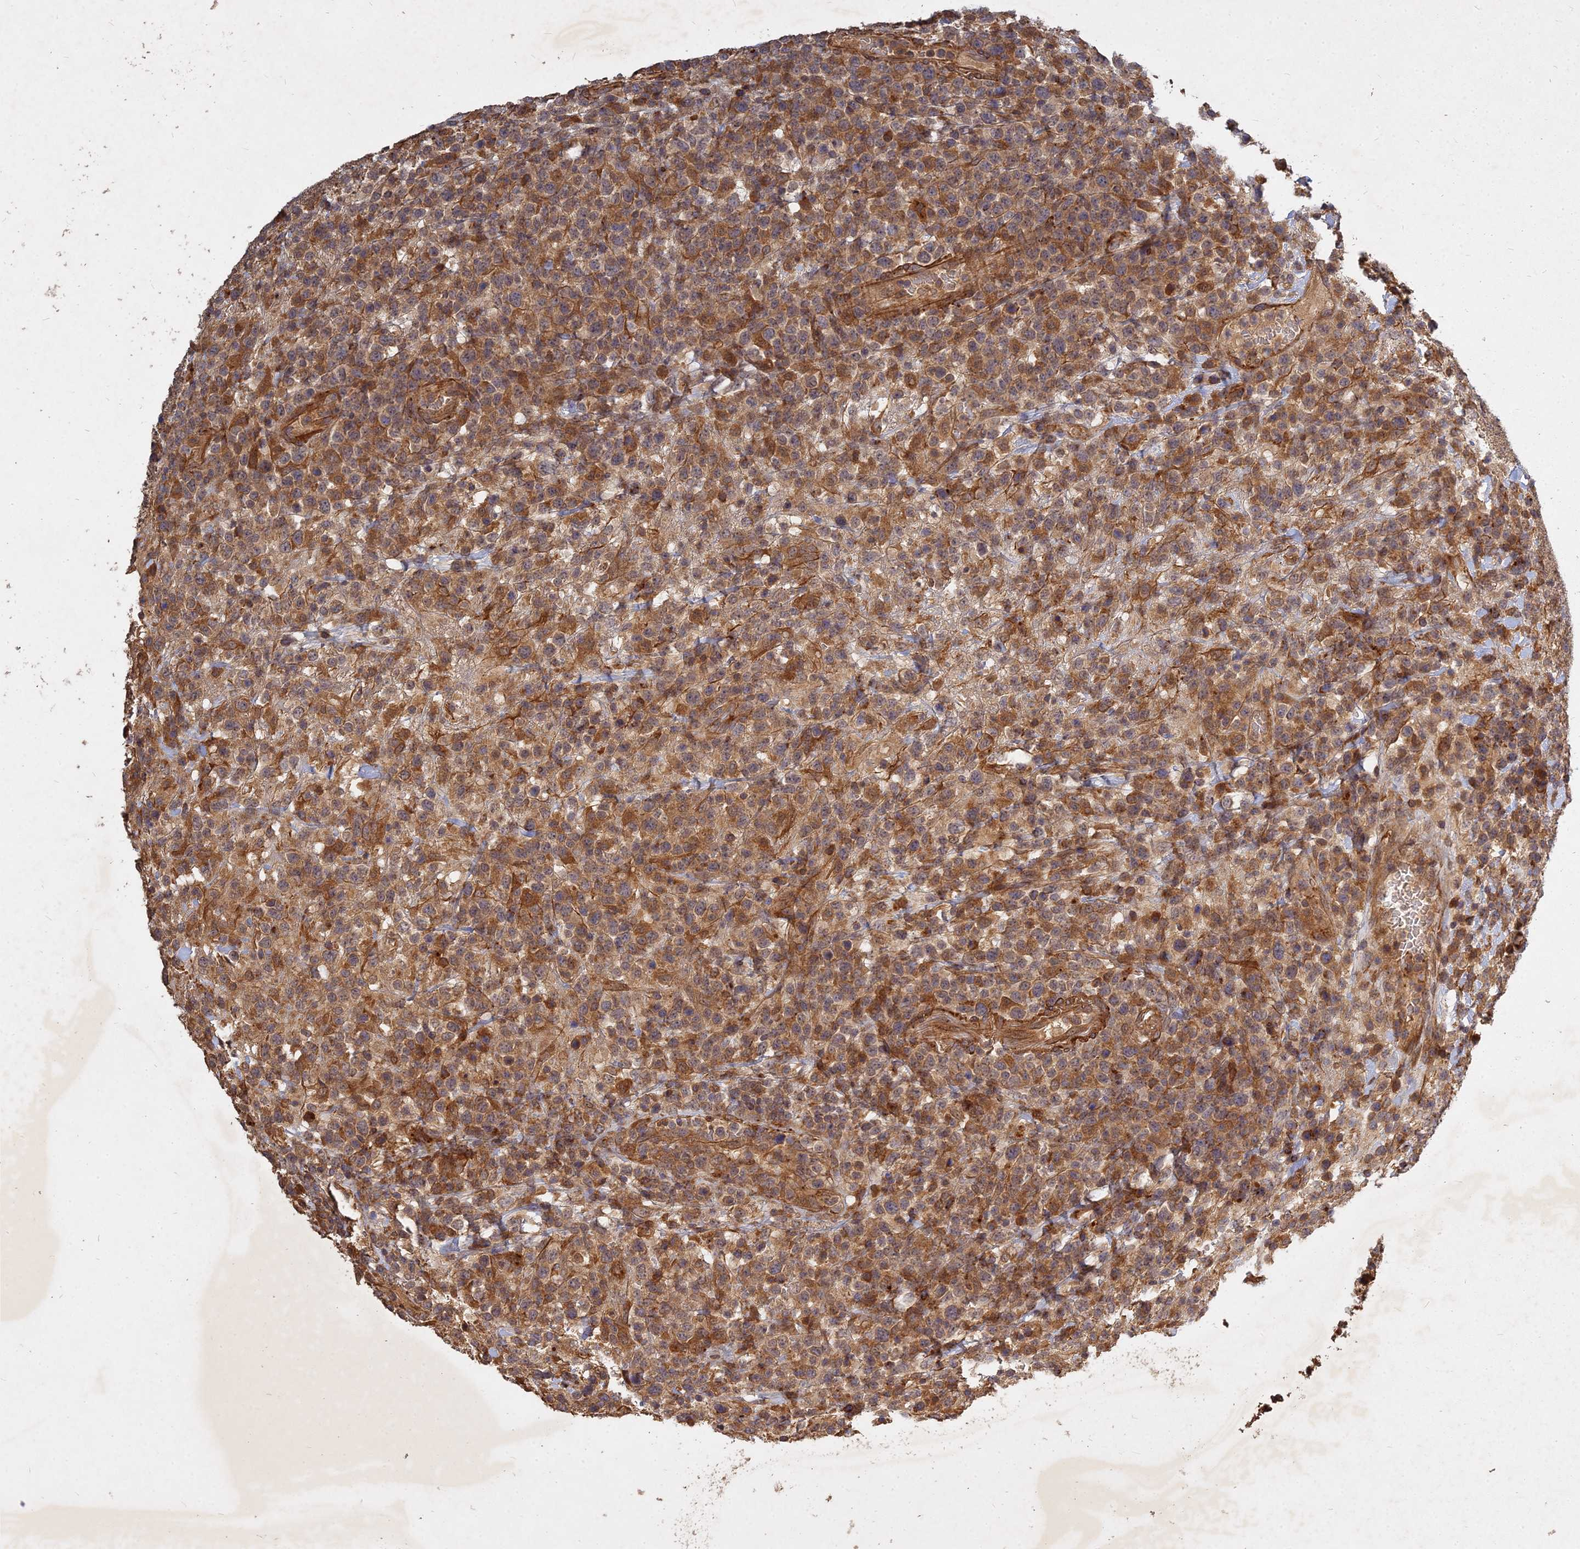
{"staining": {"intensity": "moderate", "quantity": ">75%", "location": "cytoplasmic/membranous"}, "tissue": "lymphoma", "cell_type": "Tumor cells", "image_type": "cancer", "snomed": [{"axis": "morphology", "description": "Malignant lymphoma, non-Hodgkin's type, High grade"}, {"axis": "topography", "description": "Colon"}], "caption": "A histopathology image of lymphoma stained for a protein exhibits moderate cytoplasmic/membranous brown staining in tumor cells. (IHC, brightfield microscopy, high magnification).", "gene": "UBE2W", "patient": {"sex": "female", "age": 53}}